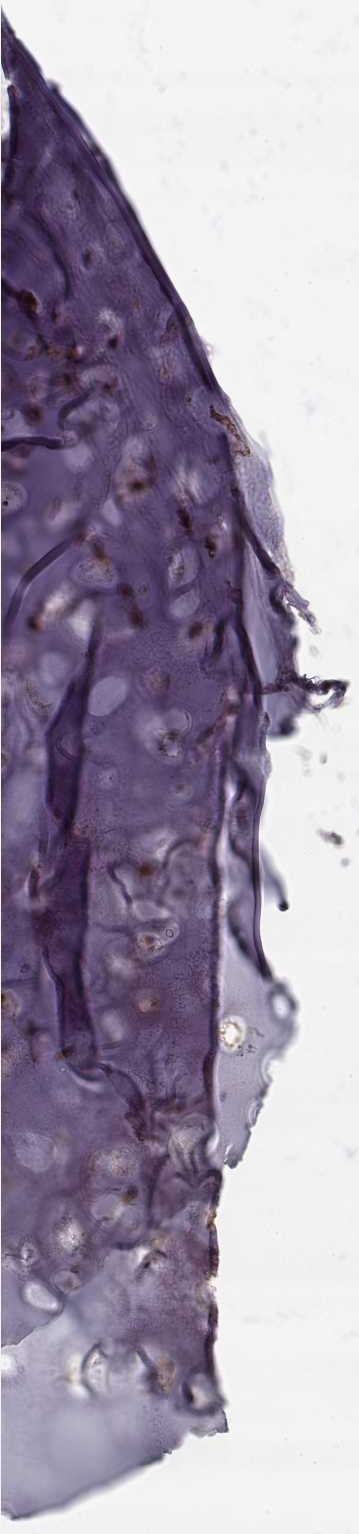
{"staining": {"intensity": "weak", "quantity": ">75%", "location": "cytoplasmic/membranous"}, "tissue": "soft tissue", "cell_type": "Chondrocytes", "image_type": "normal", "snomed": [{"axis": "morphology", "description": "Normal tissue, NOS"}, {"axis": "topography", "description": "Cartilage tissue"}, {"axis": "topography", "description": "Bronchus"}], "caption": "DAB immunohistochemical staining of benign soft tissue displays weak cytoplasmic/membranous protein staining in about >75% of chondrocytes.", "gene": "VAV1", "patient": {"sex": "male", "age": 58}}